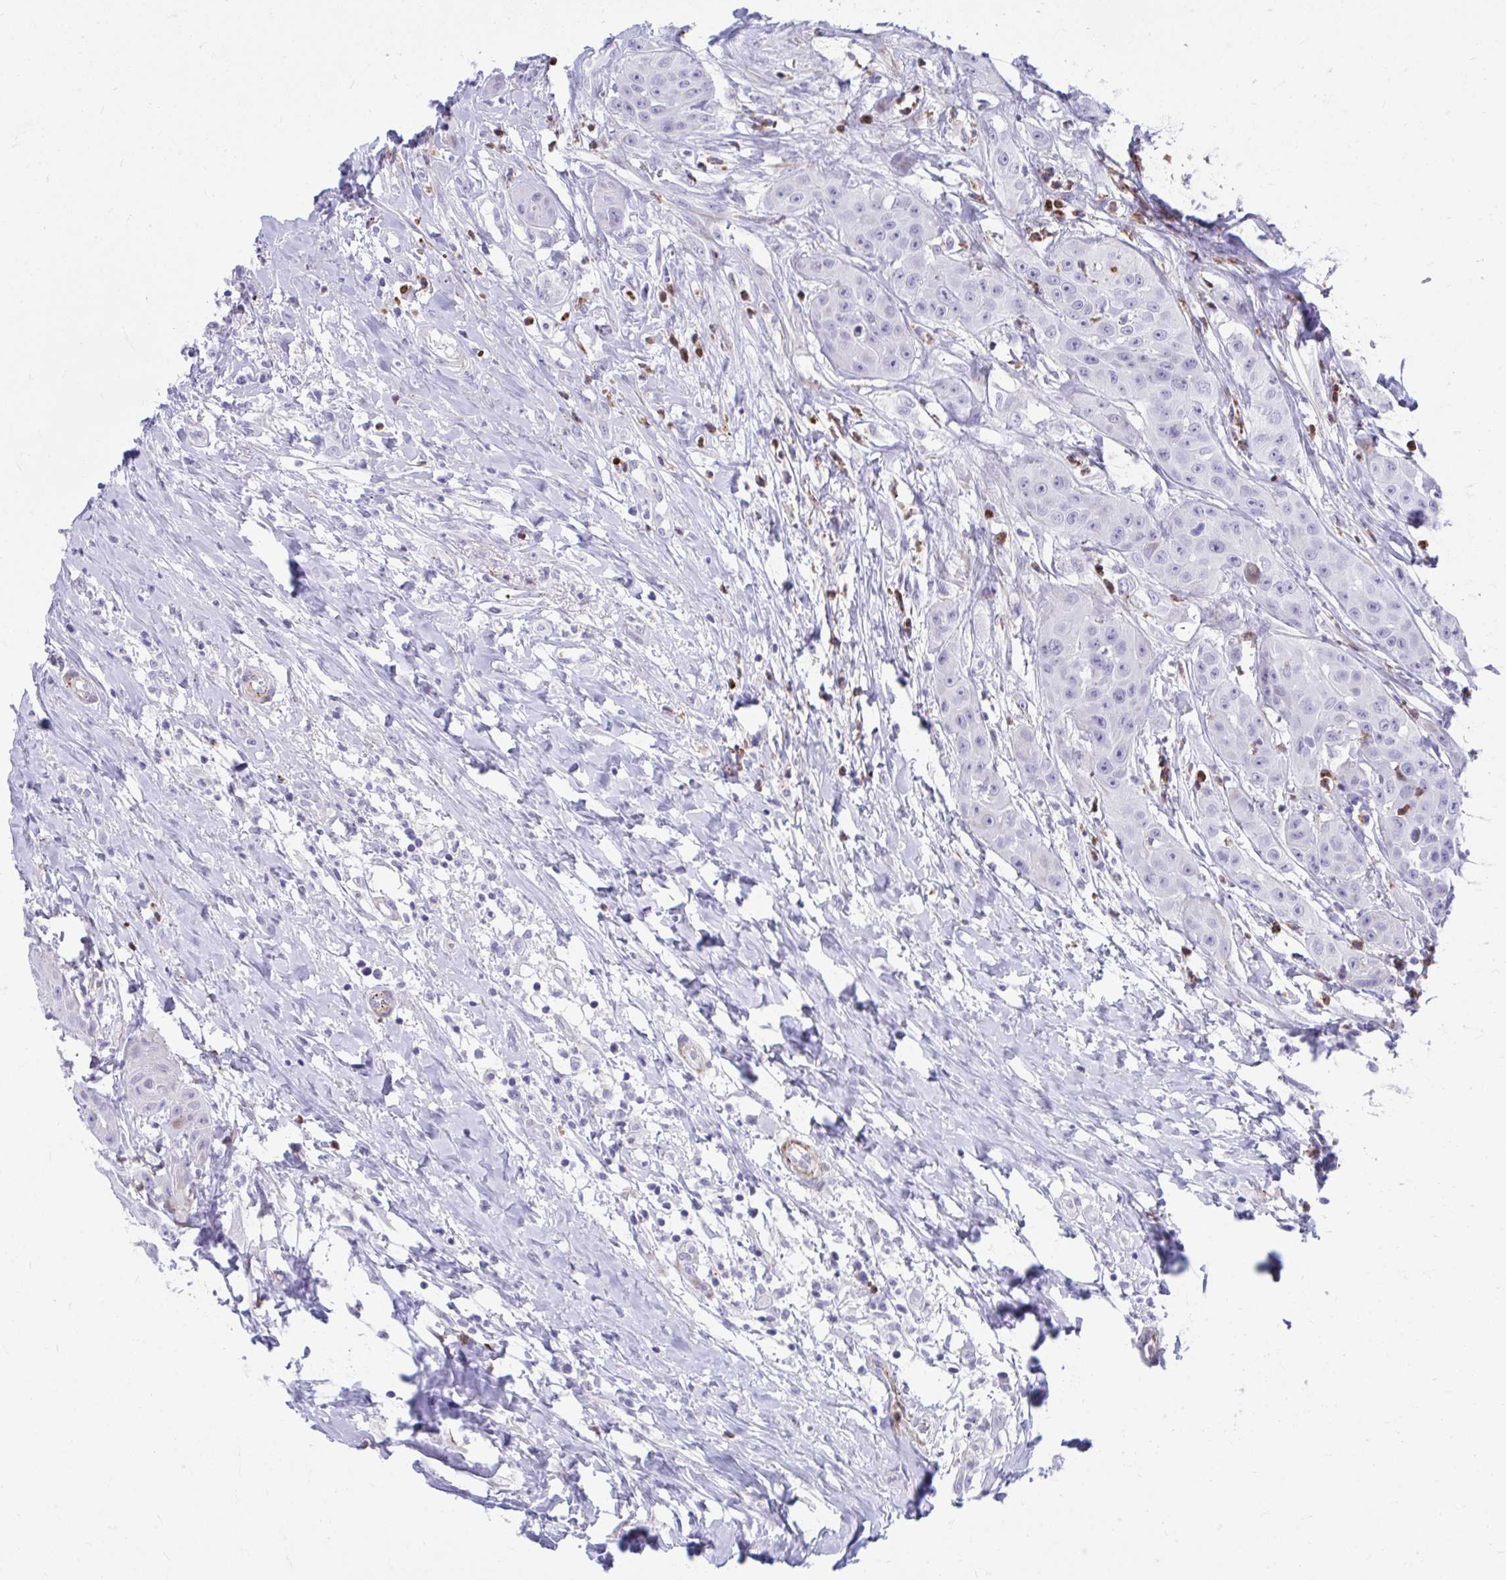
{"staining": {"intensity": "negative", "quantity": "none", "location": "none"}, "tissue": "head and neck cancer", "cell_type": "Tumor cells", "image_type": "cancer", "snomed": [{"axis": "morphology", "description": "Squamous cell carcinoma, NOS"}, {"axis": "topography", "description": "Head-Neck"}], "caption": "Immunohistochemical staining of human head and neck cancer demonstrates no significant positivity in tumor cells. (Immunohistochemistry, brightfield microscopy, high magnification).", "gene": "CSTB", "patient": {"sex": "male", "age": 83}}